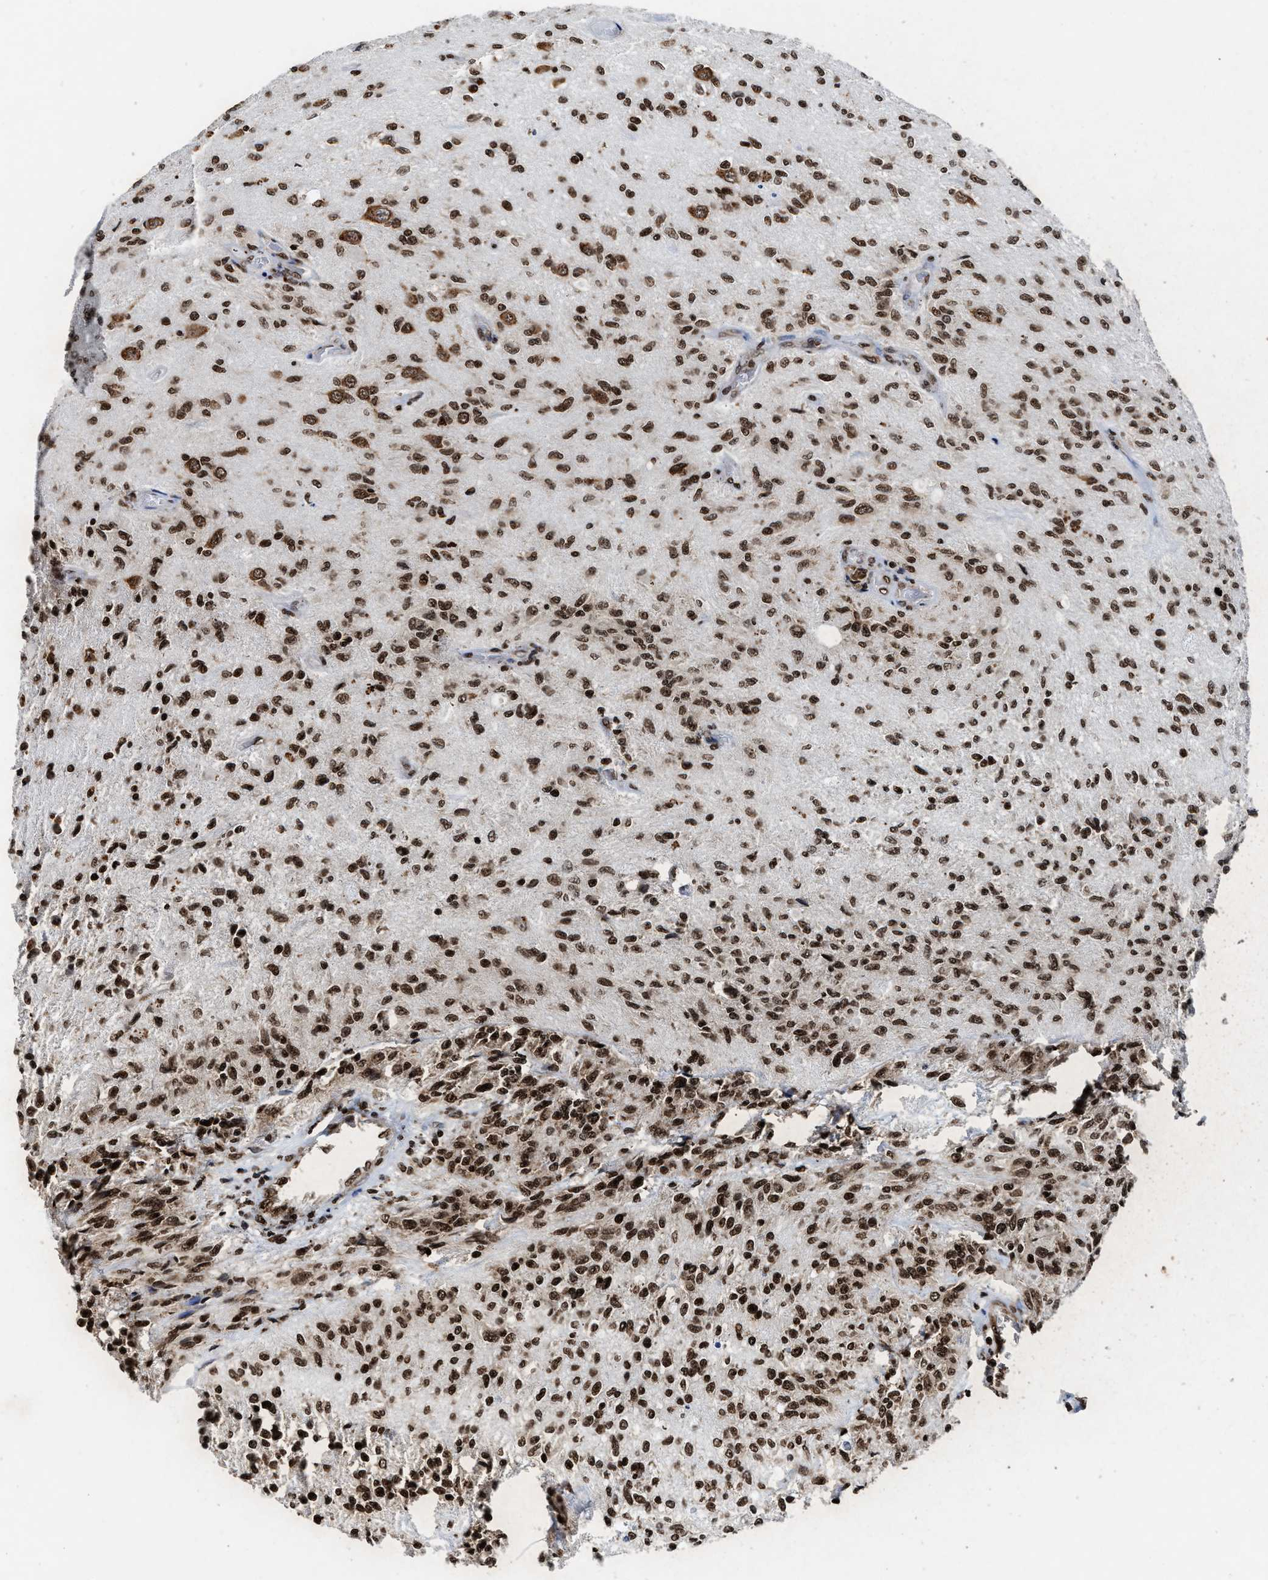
{"staining": {"intensity": "strong", "quantity": ">75%", "location": "nuclear"}, "tissue": "glioma", "cell_type": "Tumor cells", "image_type": "cancer", "snomed": [{"axis": "morphology", "description": "Normal tissue, NOS"}, {"axis": "morphology", "description": "Glioma, malignant, High grade"}, {"axis": "topography", "description": "Cerebral cortex"}], "caption": "Immunohistochemistry (IHC) (DAB (3,3'-diaminobenzidine)) staining of human glioma demonstrates strong nuclear protein expression in about >75% of tumor cells.", "gene": "ALYREF", "patient": {"sex": "male", "age": 77}}